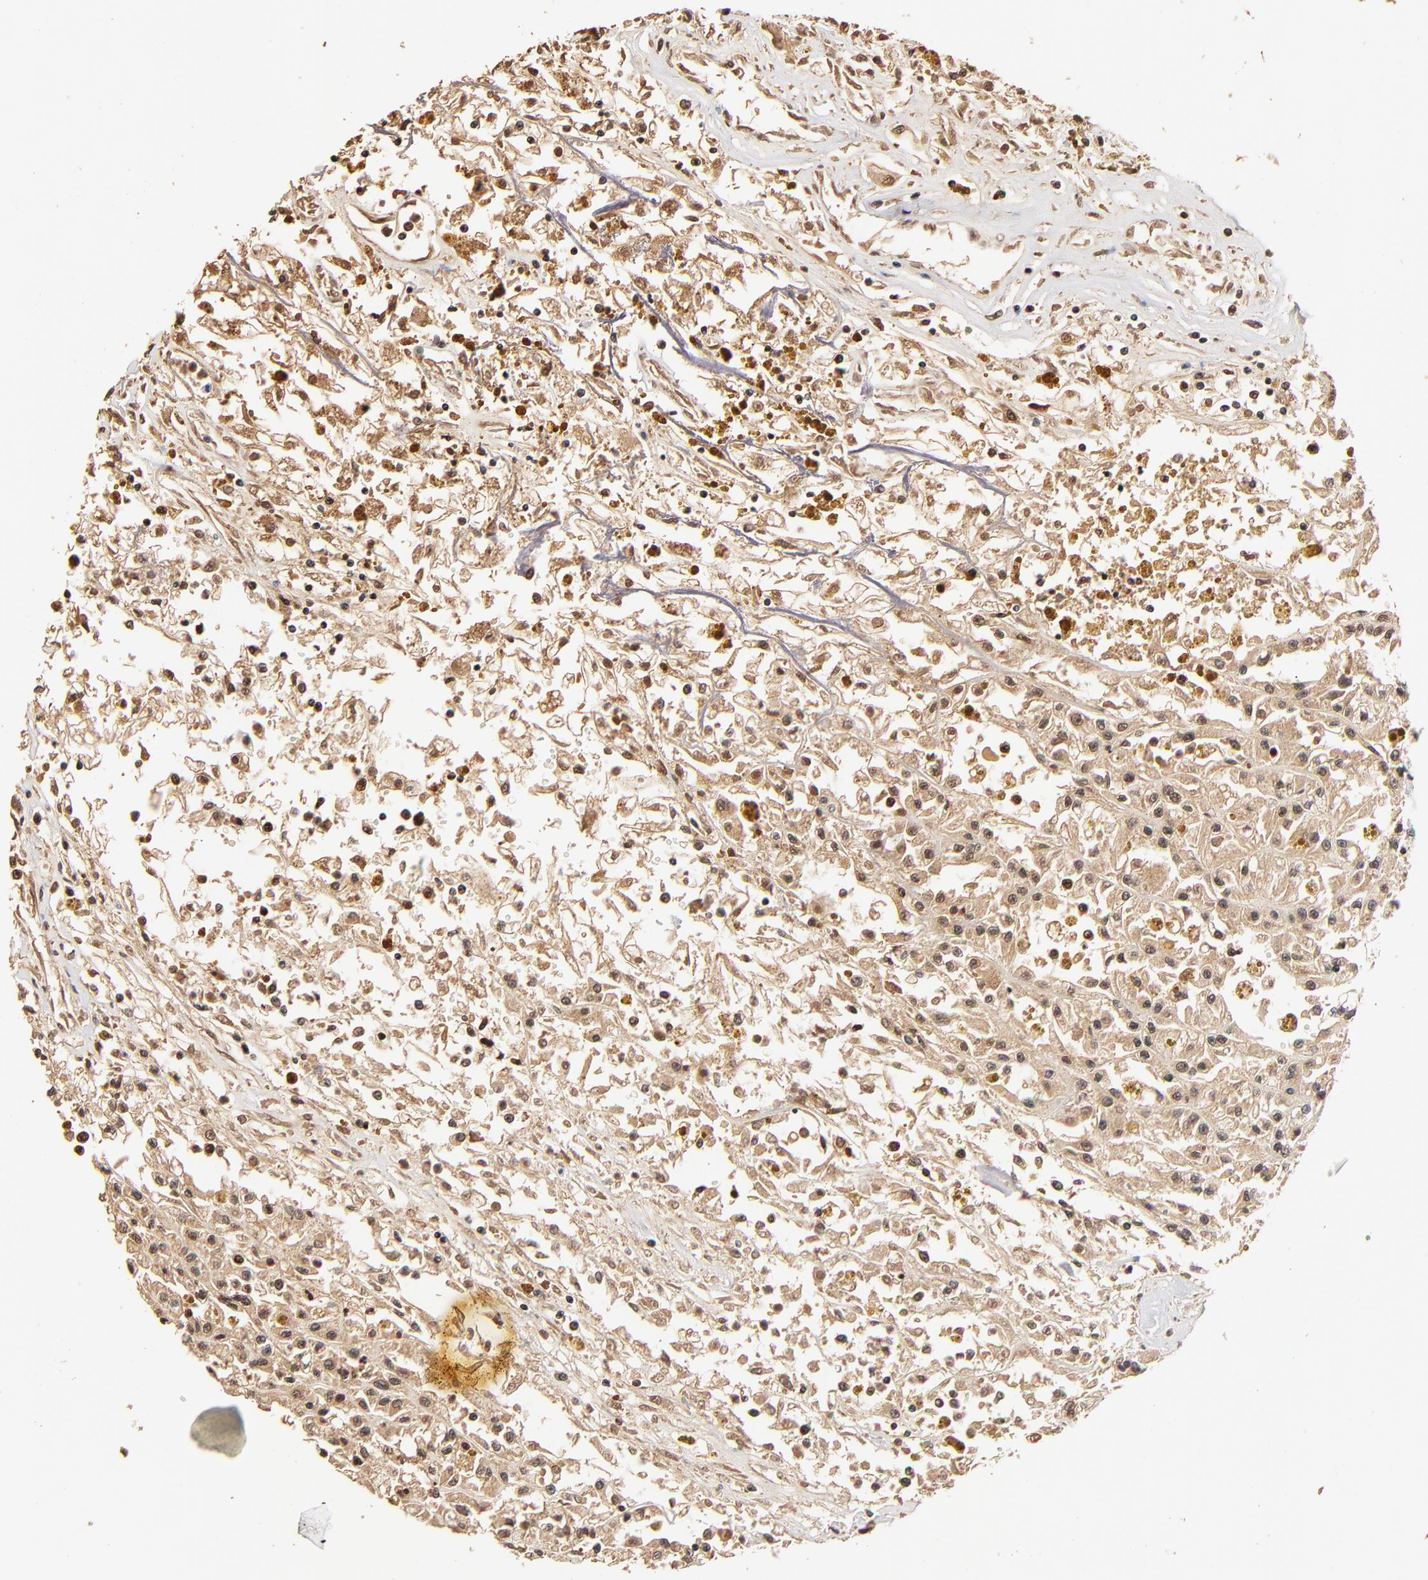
{"staining": {"intensity": "strong", "quantity": ">75%", "location": "cytoplasmic/membranous,nuclear"}, "tissue": "renal cancer", "cell_type": "Tumor cells", "image_type": "cancer", "snomed": [{"axis": "morphology", "description": "Adenocarcinoma, NOS"}, {"axis": "topography", "description": "Kidney"}], "caption": "Immunohistochemistry image of human adenocarcinoma (renal) stained for a protein (brown), which demonstrates high levels of strong cytoplasmic/membranous and nuclear staining in about >75% of tumor cells.", "gene": "MED12", "patient": {"sex": "male", "age": 78}}